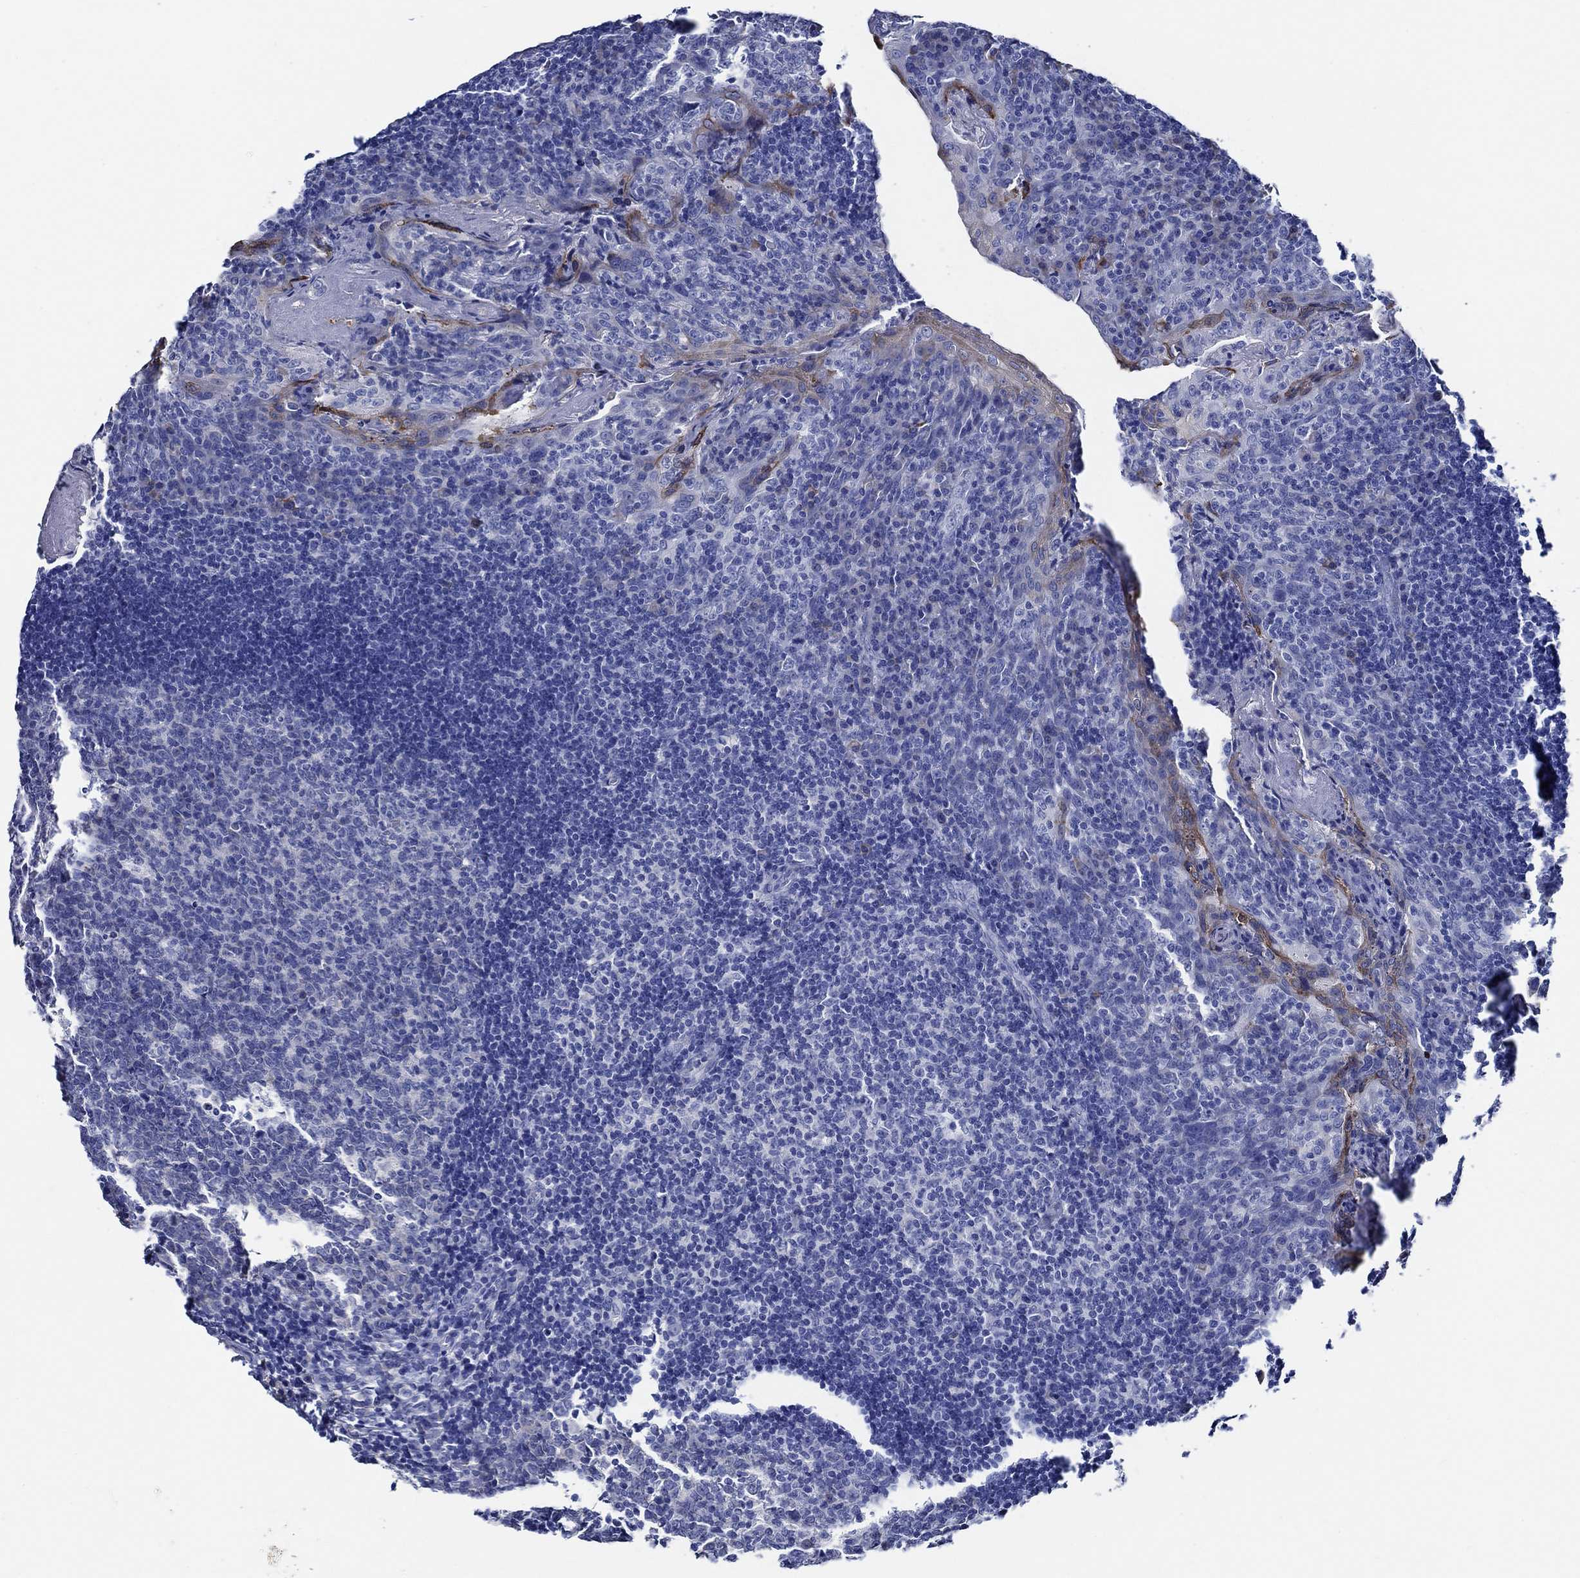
{"staining": {"intensity": "negative", "quantity": "none", "location": "none"}, "tissue": "tonsil", "cell_type": "Germinal center cells", "image_type": "normal", "snomed": [{"axis": "morphology", "description": "Normal tissue, NOS"}, {"axis": "topography", "description": "Tonsil"}], "caption": "The micrograph shows no staining of germinal center cells in normal tonsil. (Brightfield microscopy of DAB immunohistochemistry at high magnification).", "gene": "WDR62", "patient": {"sex": "male", "age": 17}}